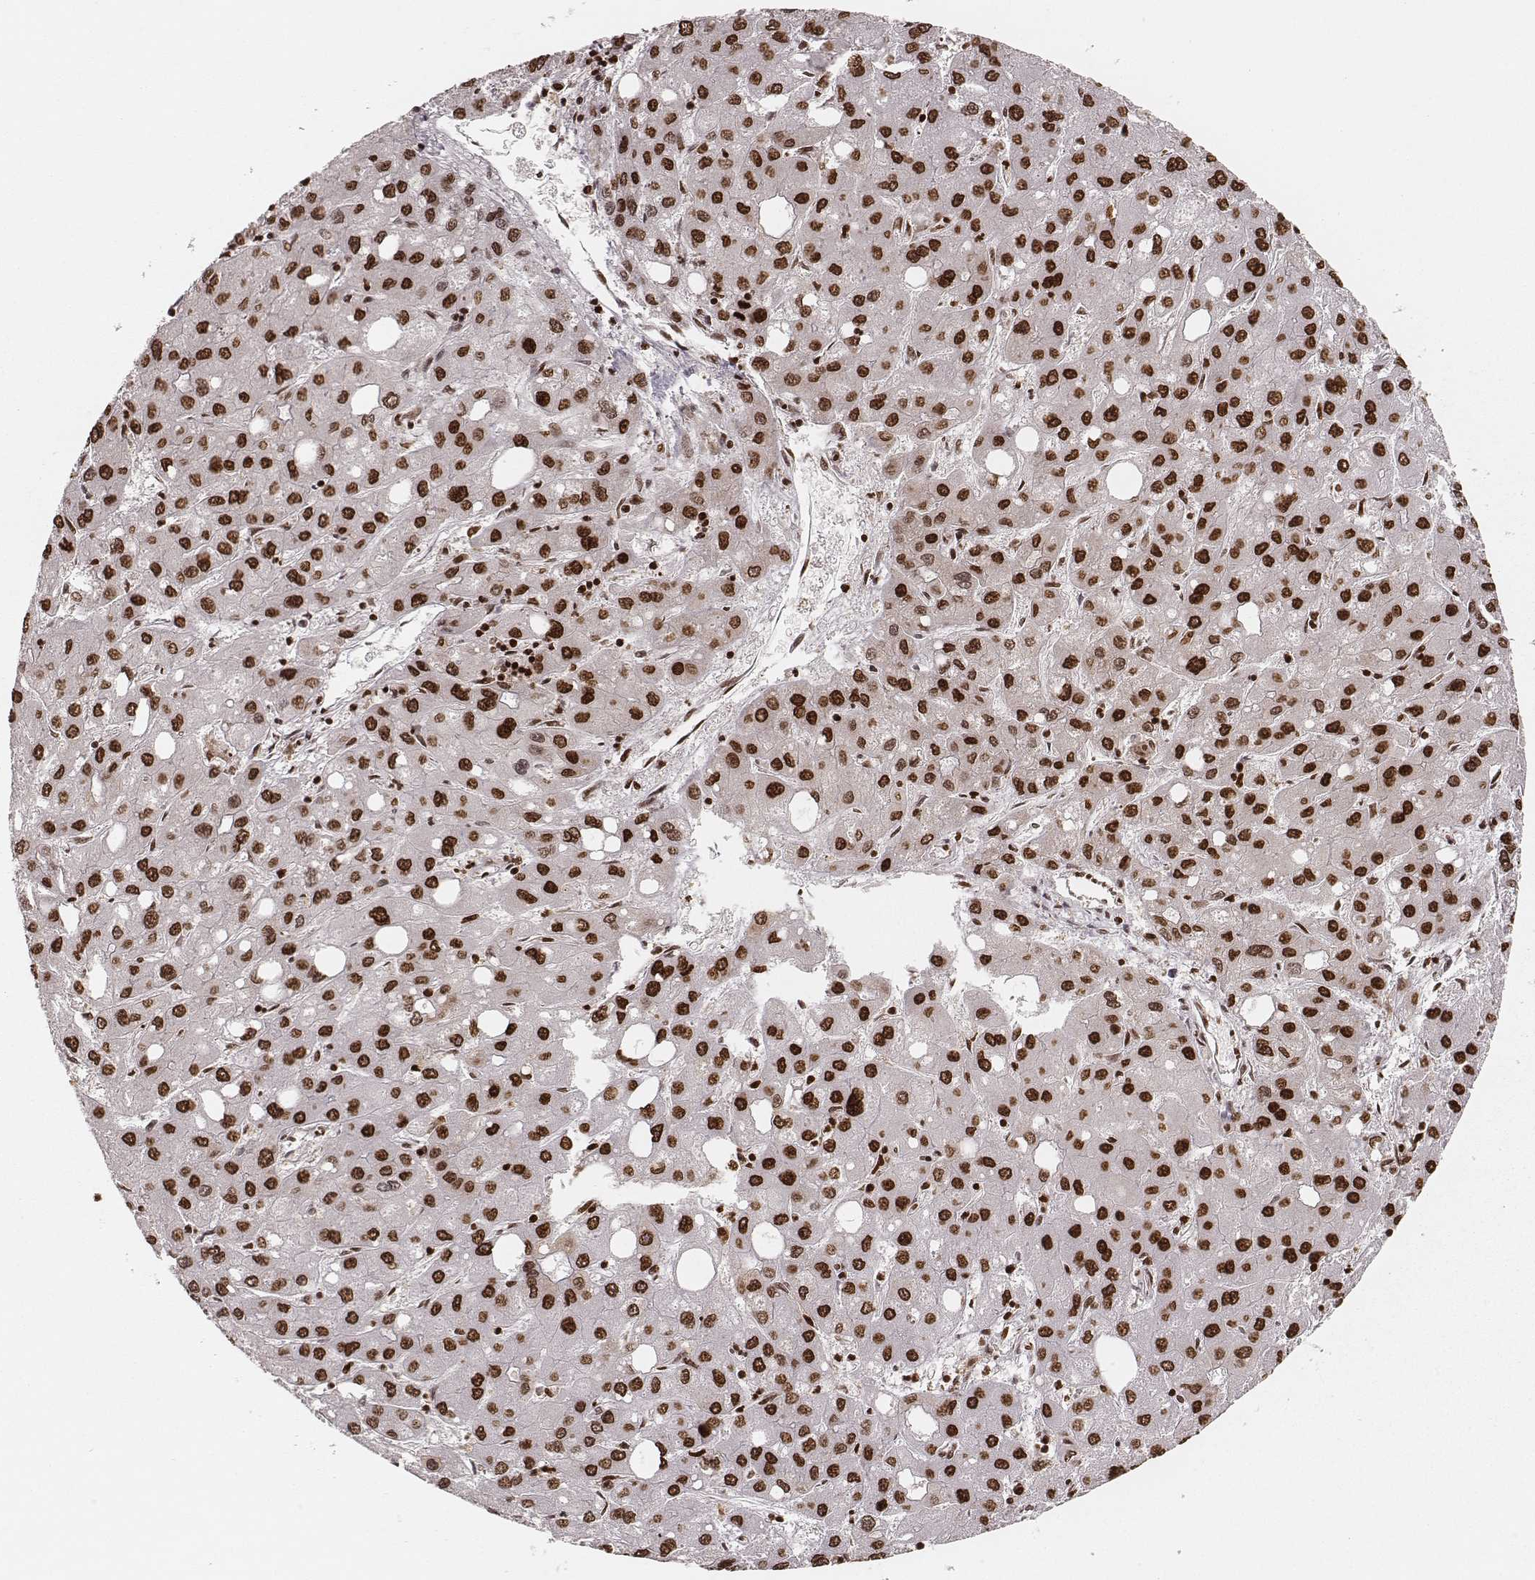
{"staining": {"intensity": "strong", "quantity": ">75%", "location": "nuclear"}, "tissue": "liver cancer", "cell_type": "Tumor cells", "image_type": "cancer", "snomed": [{"axis": "morphology", "description": "Carcinoma, Hepatocellular, NOS"}, {"axis": "topography", "description": "Liver"}], "caption": "An image of liver cancer stained for a protein displays strong nuclear brown staining in tumor cells.", "gene": "PARP1", "patient": {"sex": "male", "age": 73}}